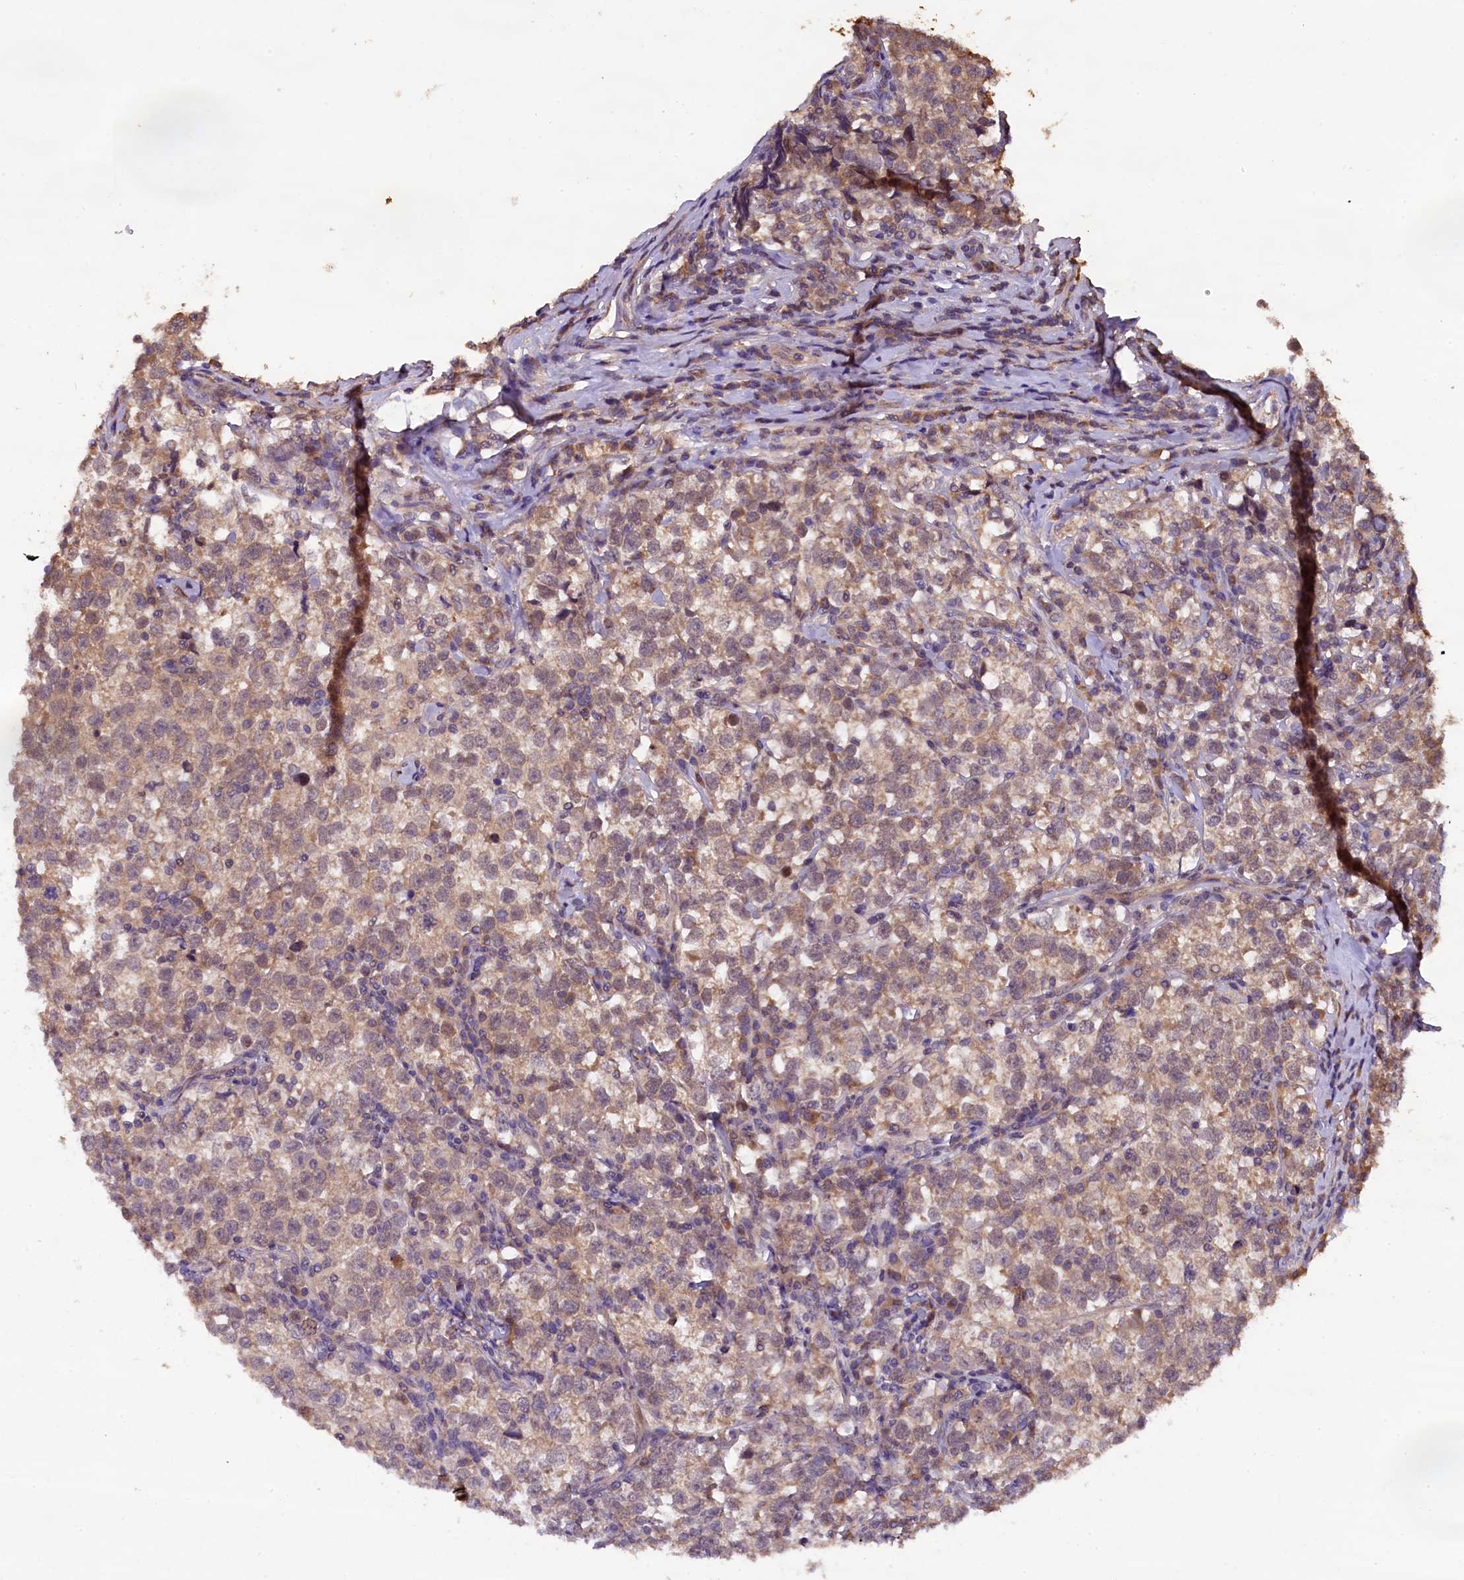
{"staining": {"intensity": "weak", "quantity": ">75%", "location": "cytoplasmic/membranous"}, "tissue": "testis cancer", "cell_type": "Tumor cells", "image_type": "cancer", "snomed": [{"axis": "morphology", "description": "Normal tissue, NOS"}, {"axis": "morphology", "description": "Seminoma, NOS"}, {"axis": "topography", "description": "Testis"}], "caption": "DAB immunohistochemical staining of human testis cancer (seminoma) exhibits weak cytoplasmic/membranous protein positivity in about >75% of tumor cells. The staining was performed using DAB (3,3'-diaminobenzidine) to visualize the protein expression in brown, while the nuclei were stained in blue with hematoxylin (Magnification: 20x).", "gene": "PLXNB1", "patient": {"sex": "male", "age": 43}}